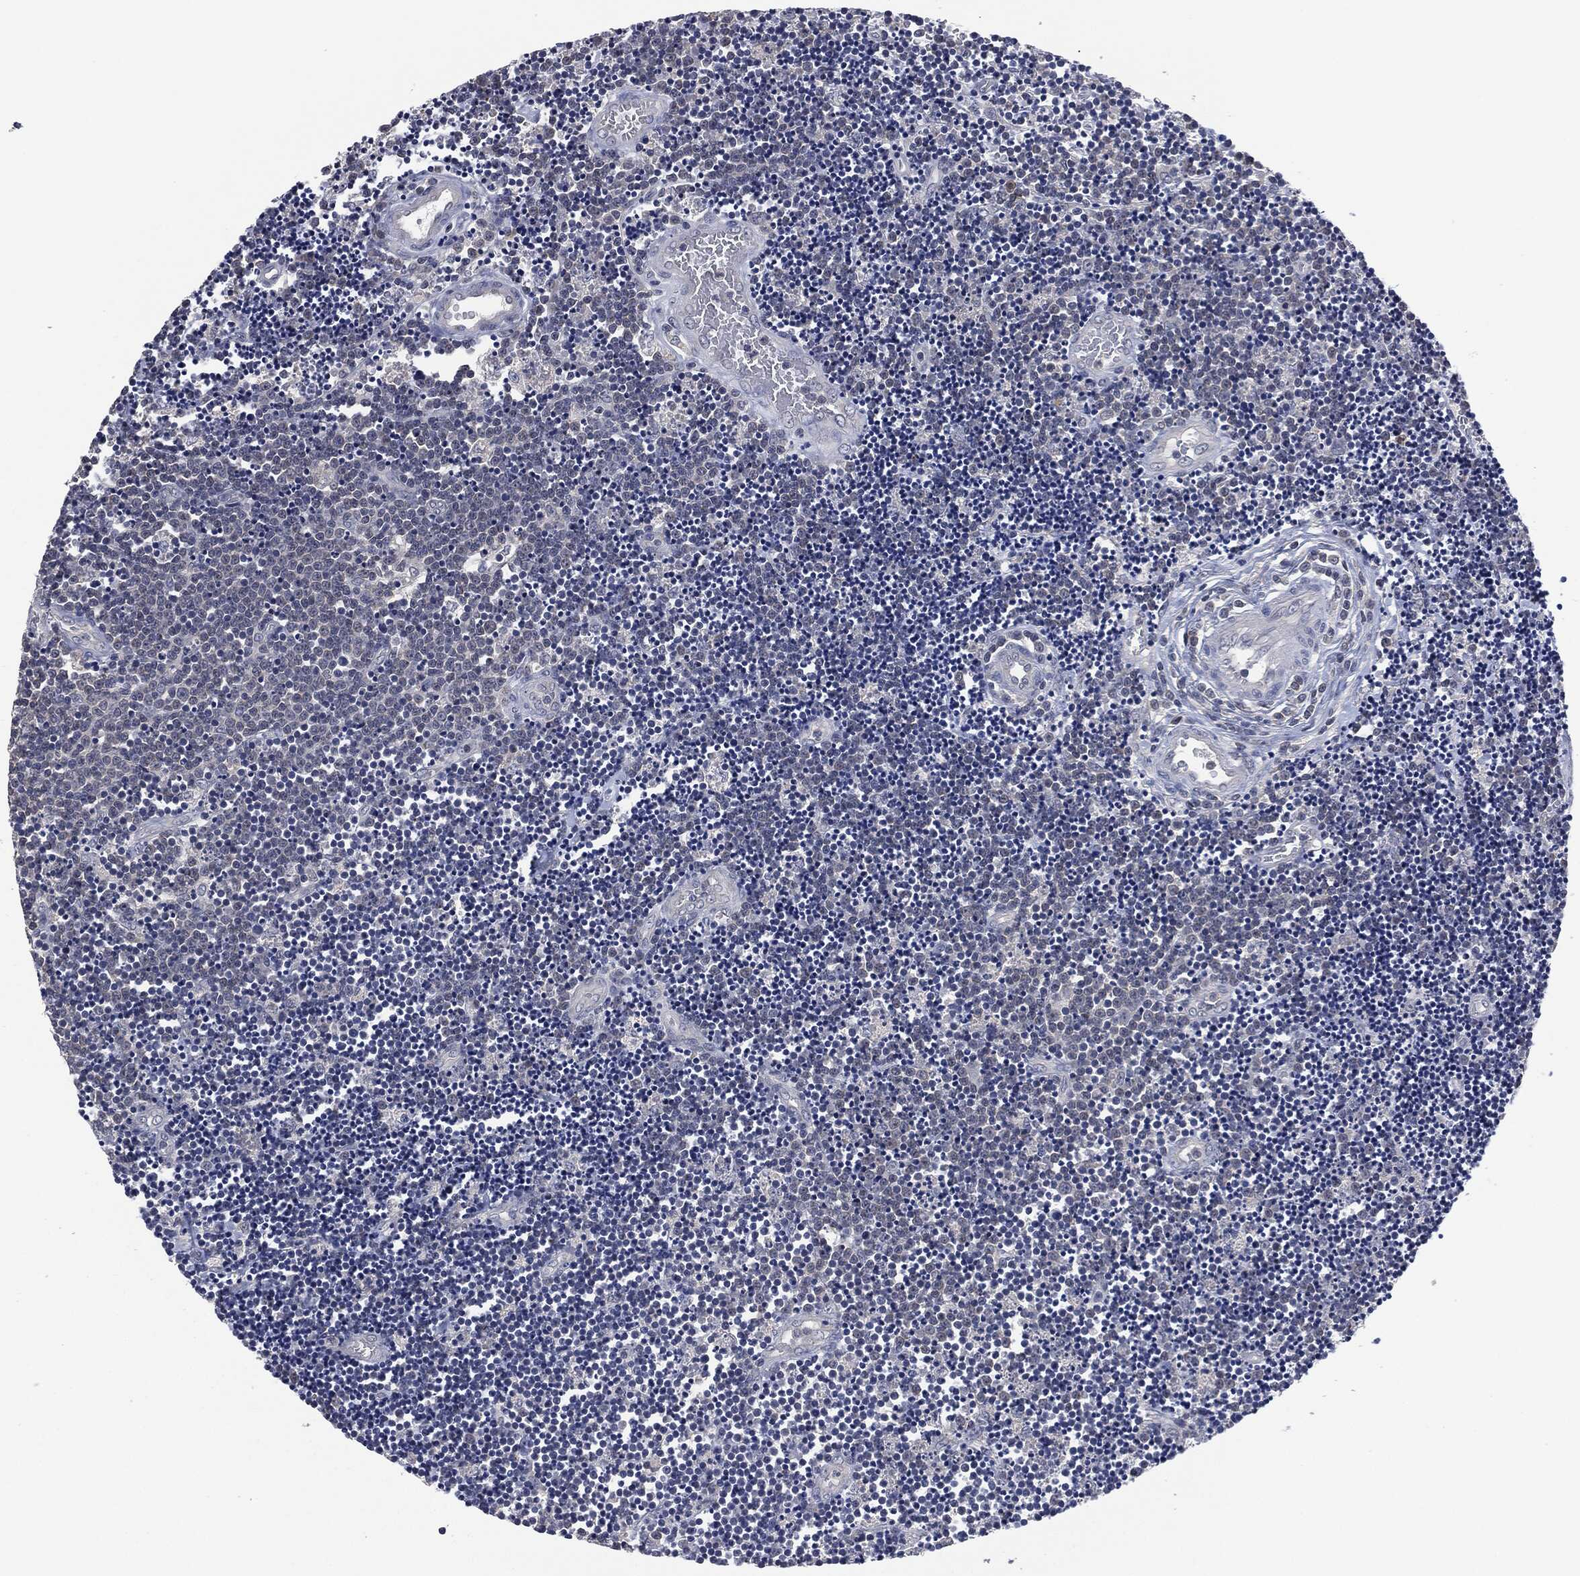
{"staining": {"intensity": "negative", "quantity": "none", "location": "none"}, "tissue": "lymphoma", "cell_type": "Tumor cells", "image_type": "cancer", "snomed": [{"axis": "morphology", "description": "Malignant lymphoma, non-Hodgkin's type, Low grade"}, {"axis": "topography", "description": "Brain"}], "caption": "Low-grade malignant lymphoma, non-Hodgkin's type was stained to show a protein in brown. There is no significant expression in tumor cells.", "gene": "IL1RN", "patient": {"sex": "female", "age": 66}}